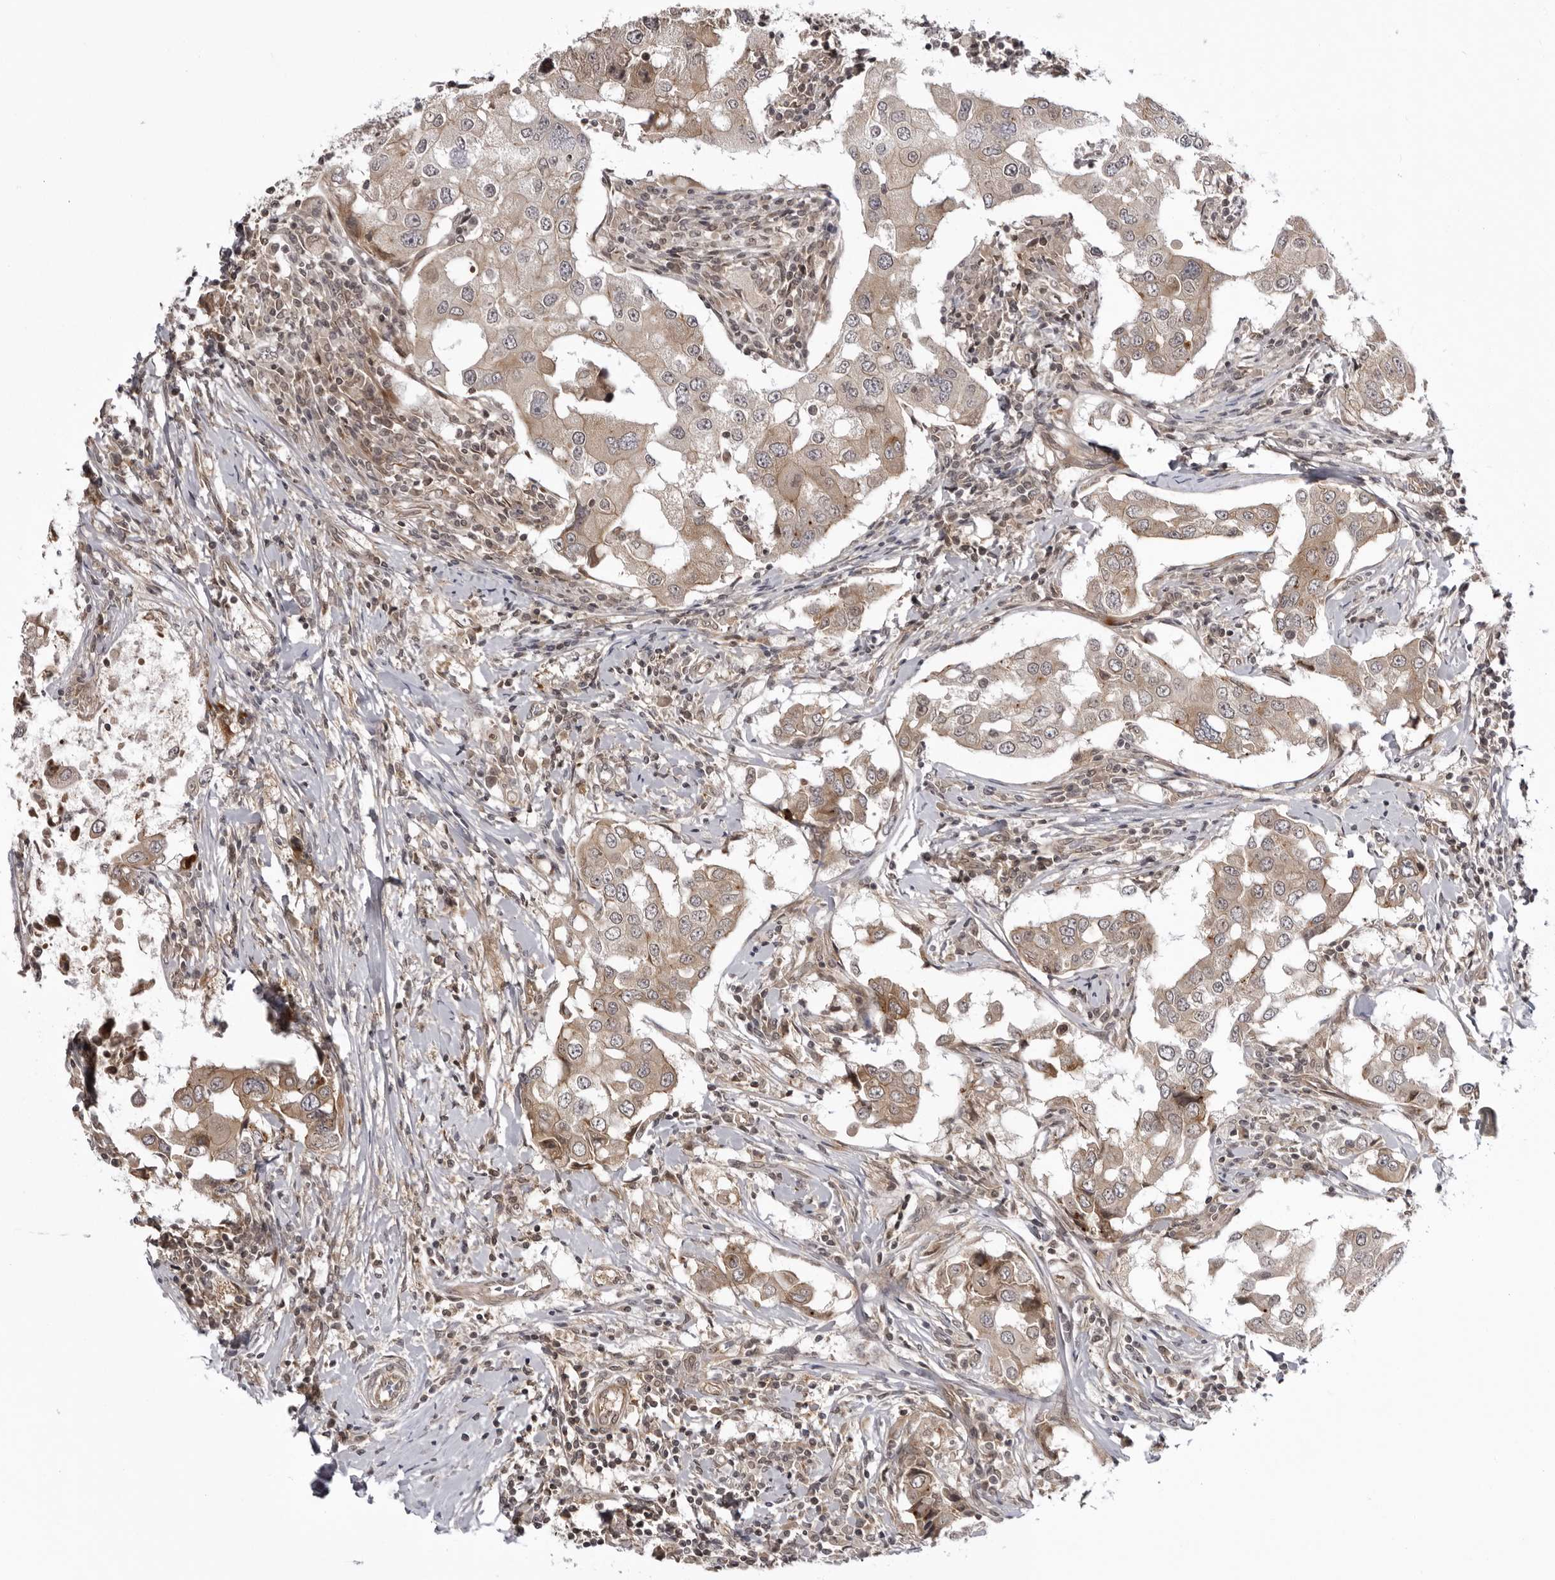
{"staining": {"intensity": "weak", "quantity": "25%-75%", "location": "cytoplasmic/membranous"}, "tissue": "breast cancer", "cell_type": "Tumor cells", "image_type": "cancer", "snomed": [{"axis": "morphology", "description": "Duct carcinoma"}, {"axis": "topography", "description": "Breast"}], "caption": "IHC histopathology image of neoplastic tissue: human infiltrating ductal carcinoma (breast) stained using immunohistochemistry shows low levels of weak protein expression localized specifically in the cytoplasmic/membranous of tumor cells, appearing as a cytoplasmic/membranous brown color.", "gene": "USP43", "patient": {"sex": "female", "age": 27}}